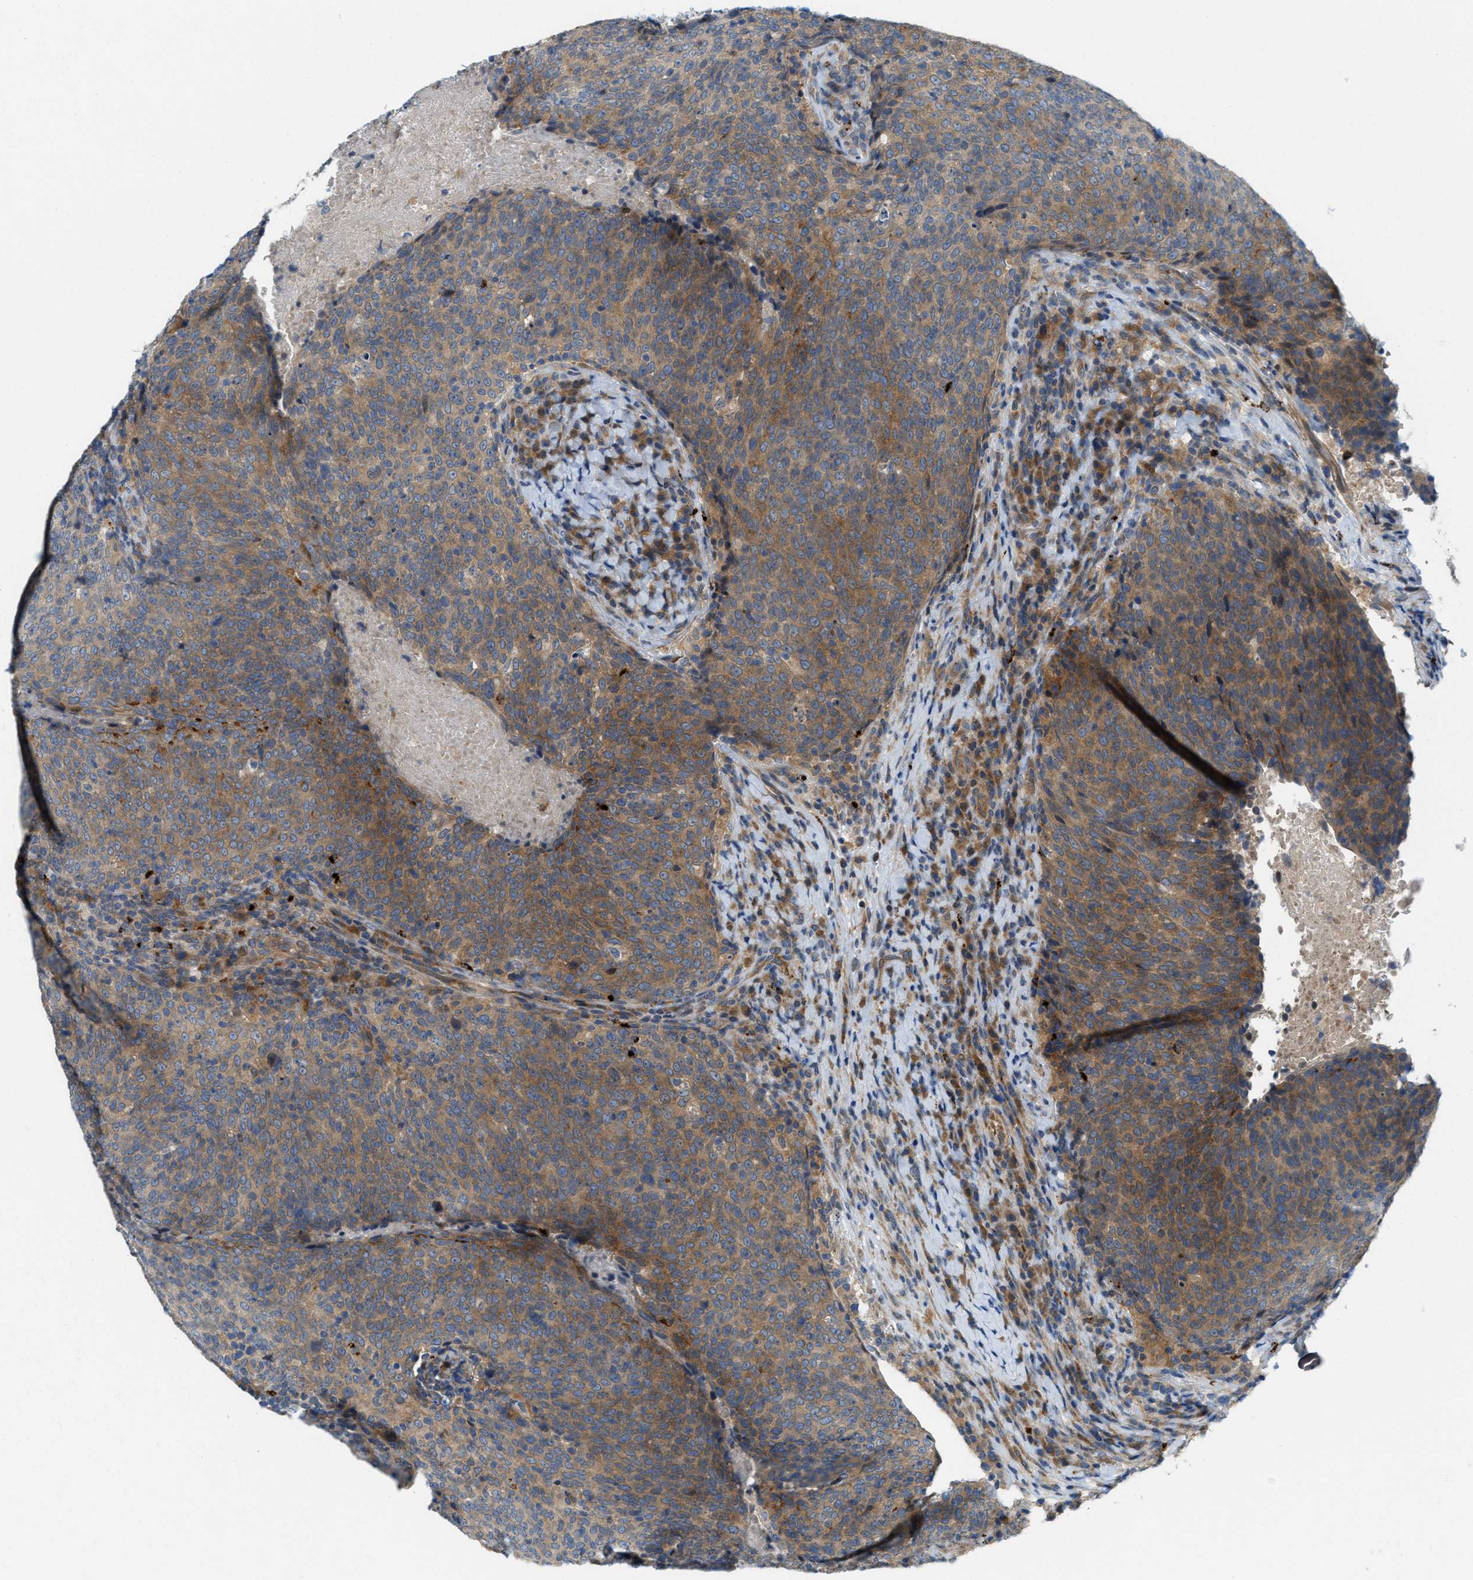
{"staining": {"intensity": "moderate", "quantity": ">75%", "location": "cytoplasmic/membranous"}, "tissue": "head and neck cancer", "cell_type": "Tumor cells", "image_type": "cancer", "snomed": [{"axis": "morphology", "description": "Squamous cell carcinoma, NOS"}, {"axis": "morphology", "description": "Squamous cell carcinoma, metastatic, NOS"}, {"axis": "topography", "description": "Lymph node"}, {"axis": "topography", "description": "Head-Neck"}], "caption": "A photomicrograph of head and neck cancer stained for a protein demonstrates moderate cytoplasmic/membranous brown staining in tumor cells.", "gene": "KLHDC10", "patient": {"sex": "male", "age": 62}}